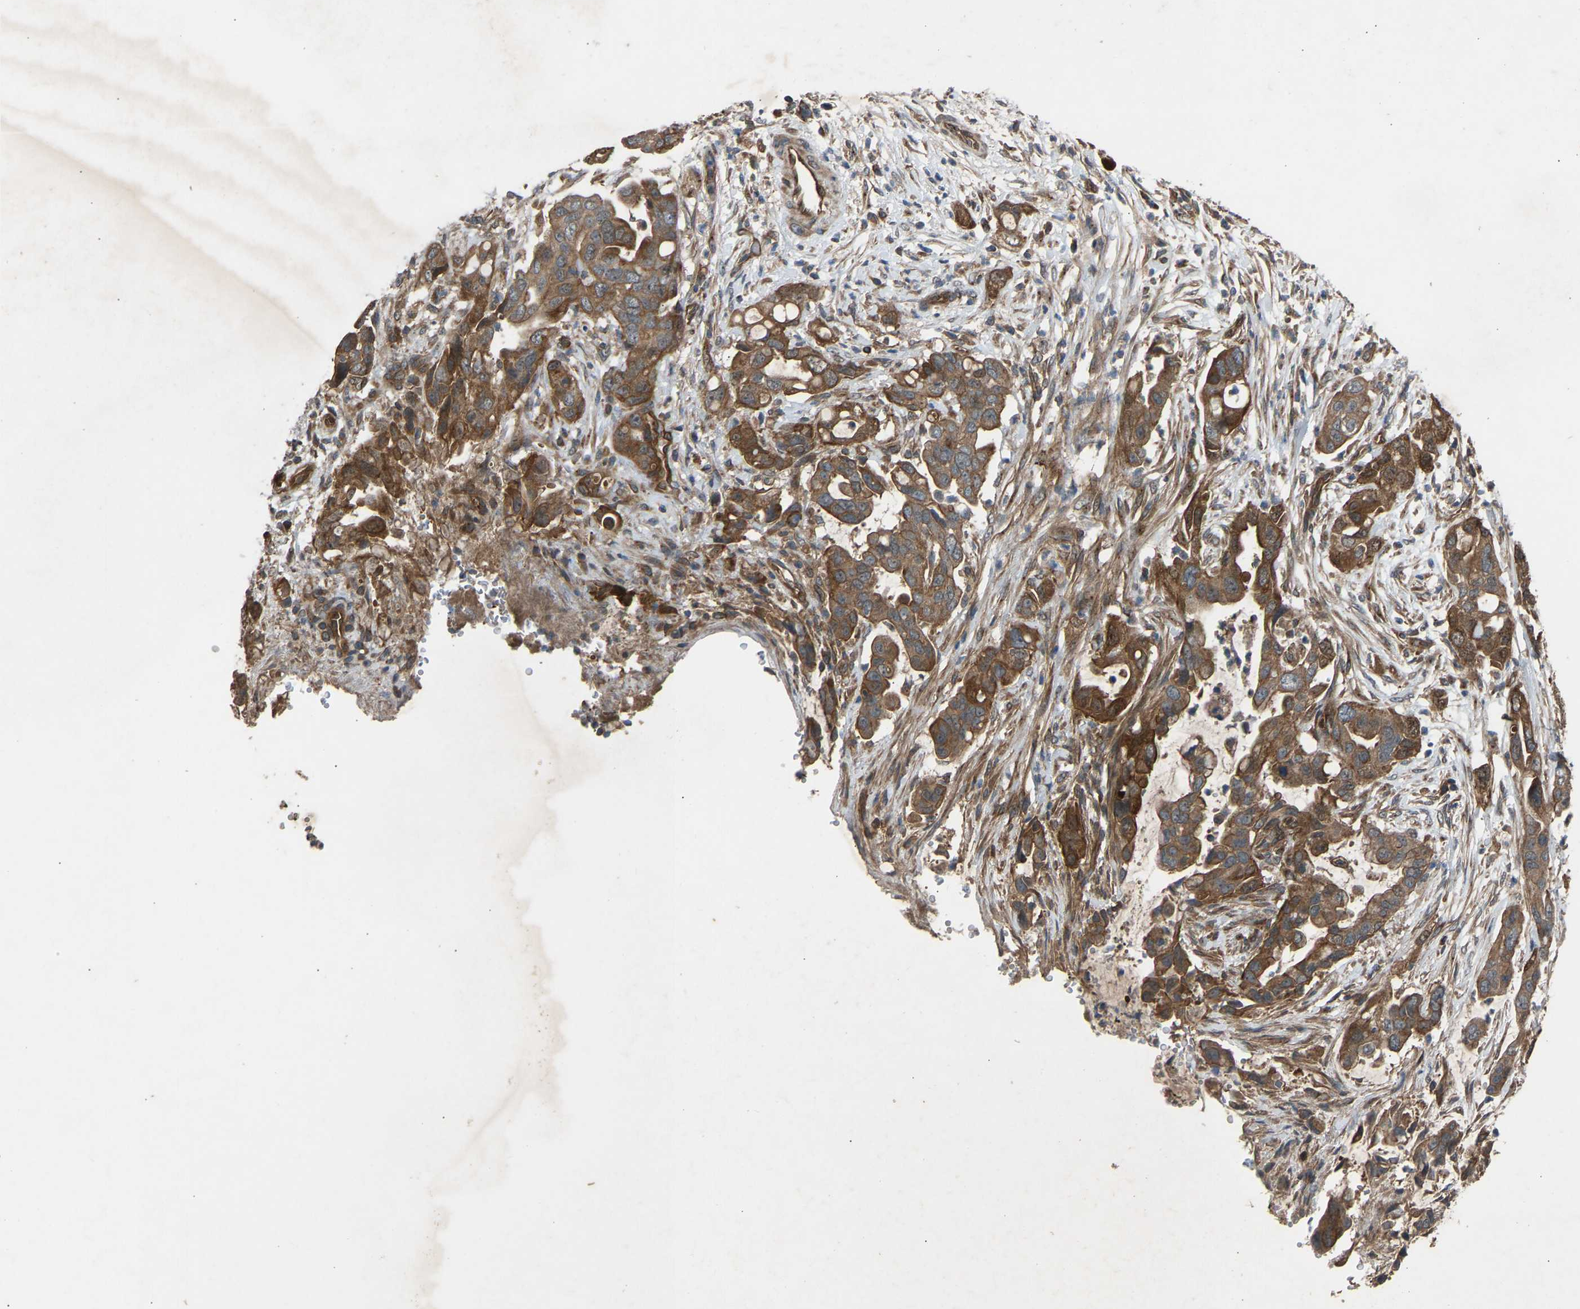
{"staining": {"intensity": "moderate", "quantity": ">75%", "location": "cytoplasmic/membranous"}, "tissue": "pancreatic cancer", "cell_type": "Tumor cells", "image_type": "cancer", "snomed": [{"axis": "morphology", "description": "Adenocarcinoma, NOS"}, {"axis": "topography", "description": "Pancreas"}], "caption": "DAB (3,3'-diaminobenzidine) immunohistochemical staining of human adenocarcinoma (pancreatic) exhibits moderate cytoplasmic/membranous protein positivity in approximately >75% of tumor cells.", "gene": "GAS2L1", "patient": {"sex": "female", "age": 70}}